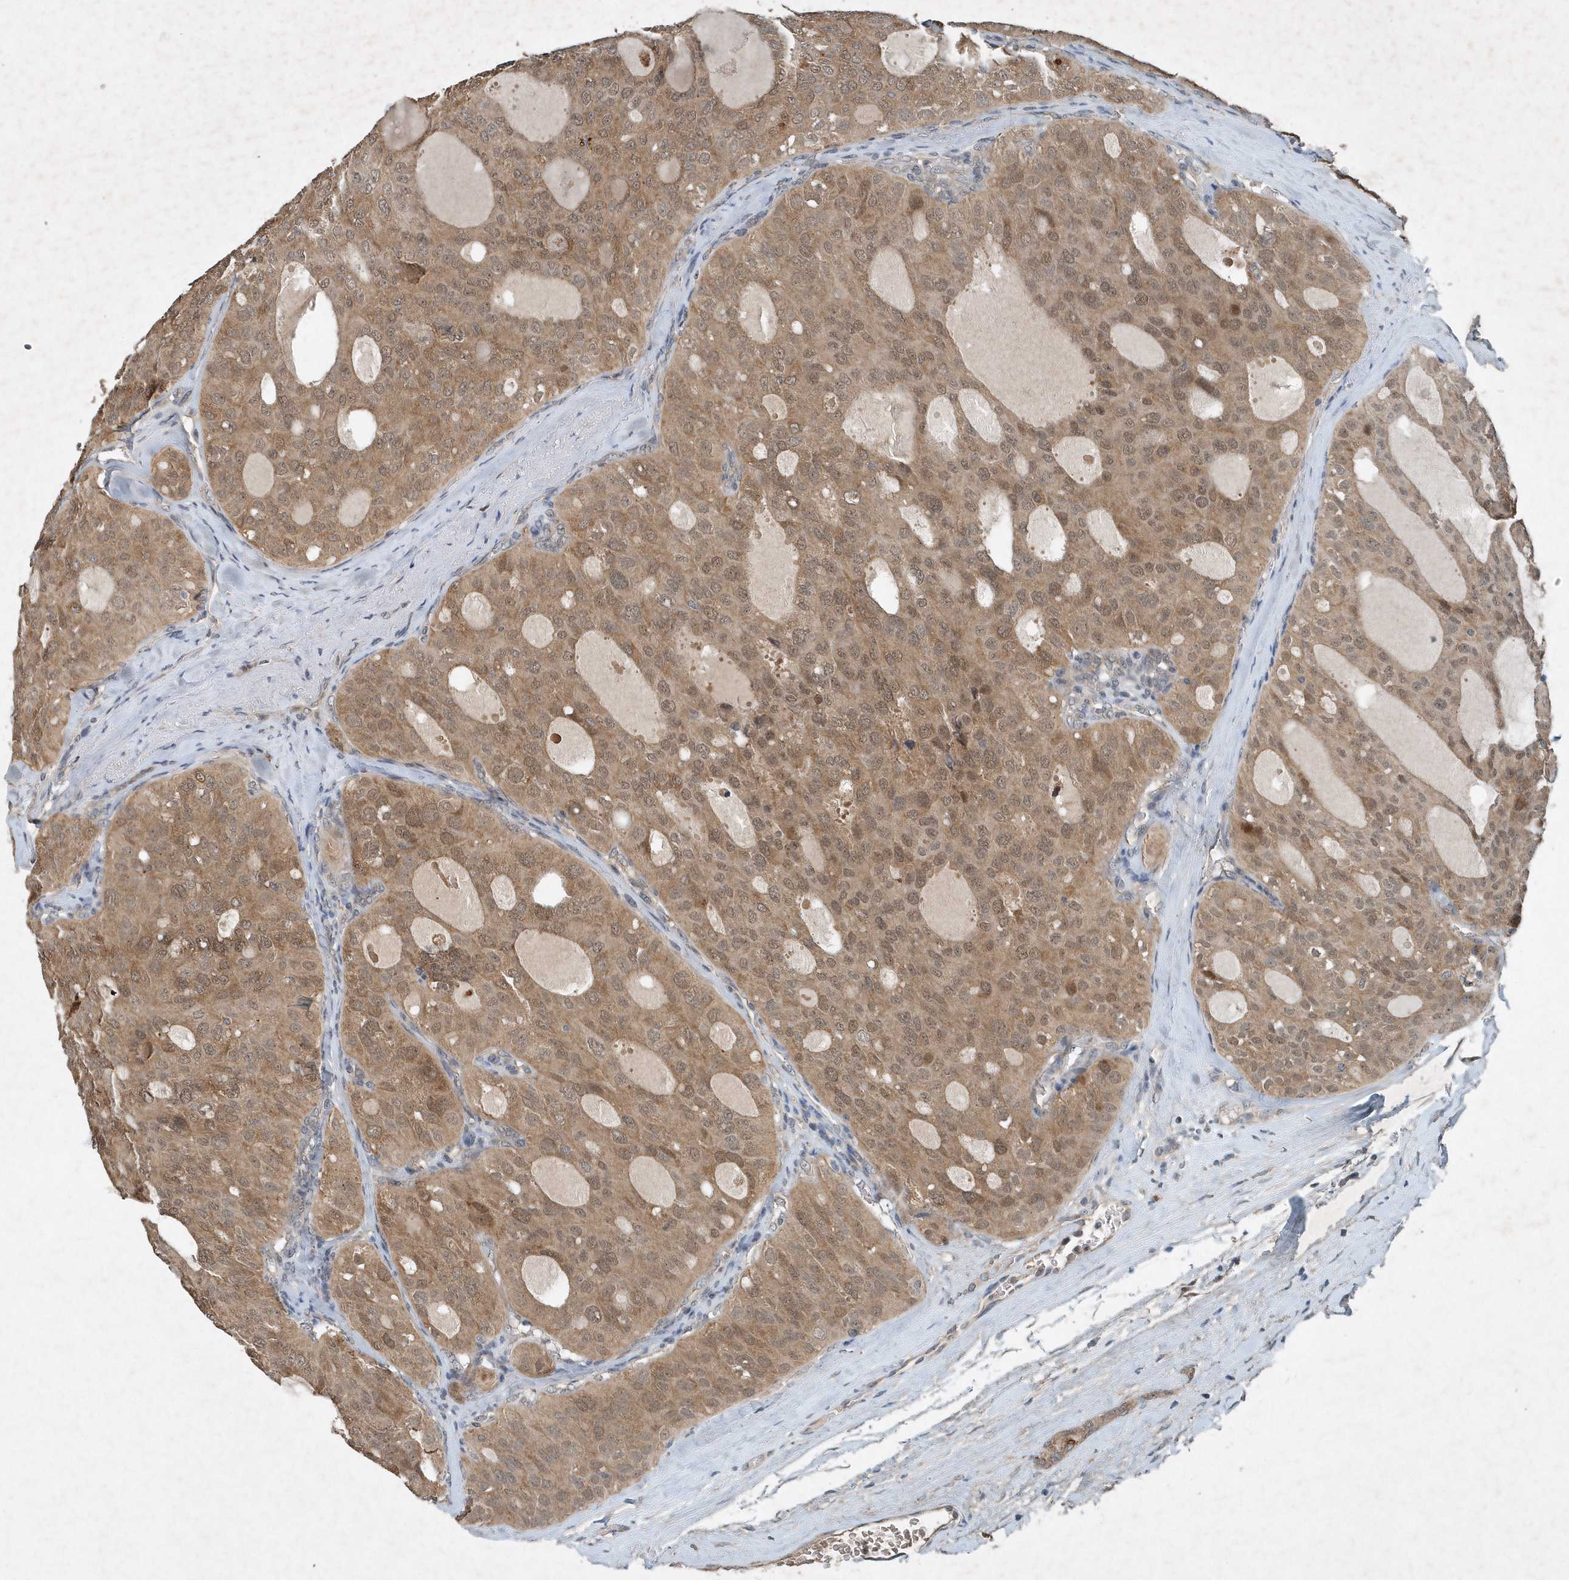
{"staining": {"intensity": "moderate", "quantity": ">75%", "location": "cytoplasmic/membranous,nuclear"}, "tissue": "thyroid cancer", "cell_type": "Tumor cells", "image_type": "cancer", "snomed": [{"axis": "morphology", "description": "Follicular adenoma carcinoma, NOS"}, {"axis": "topography", "description": "Thyroid gland"}], "caption": "A medium amount of moderate cytoplasmic/membranous and nuclear positivity is identified in approximately >75% of tumor cells in thyroid cancer tissue.", "gene": "SCFD2", "patient": {"sex": "male", "age": 75}}